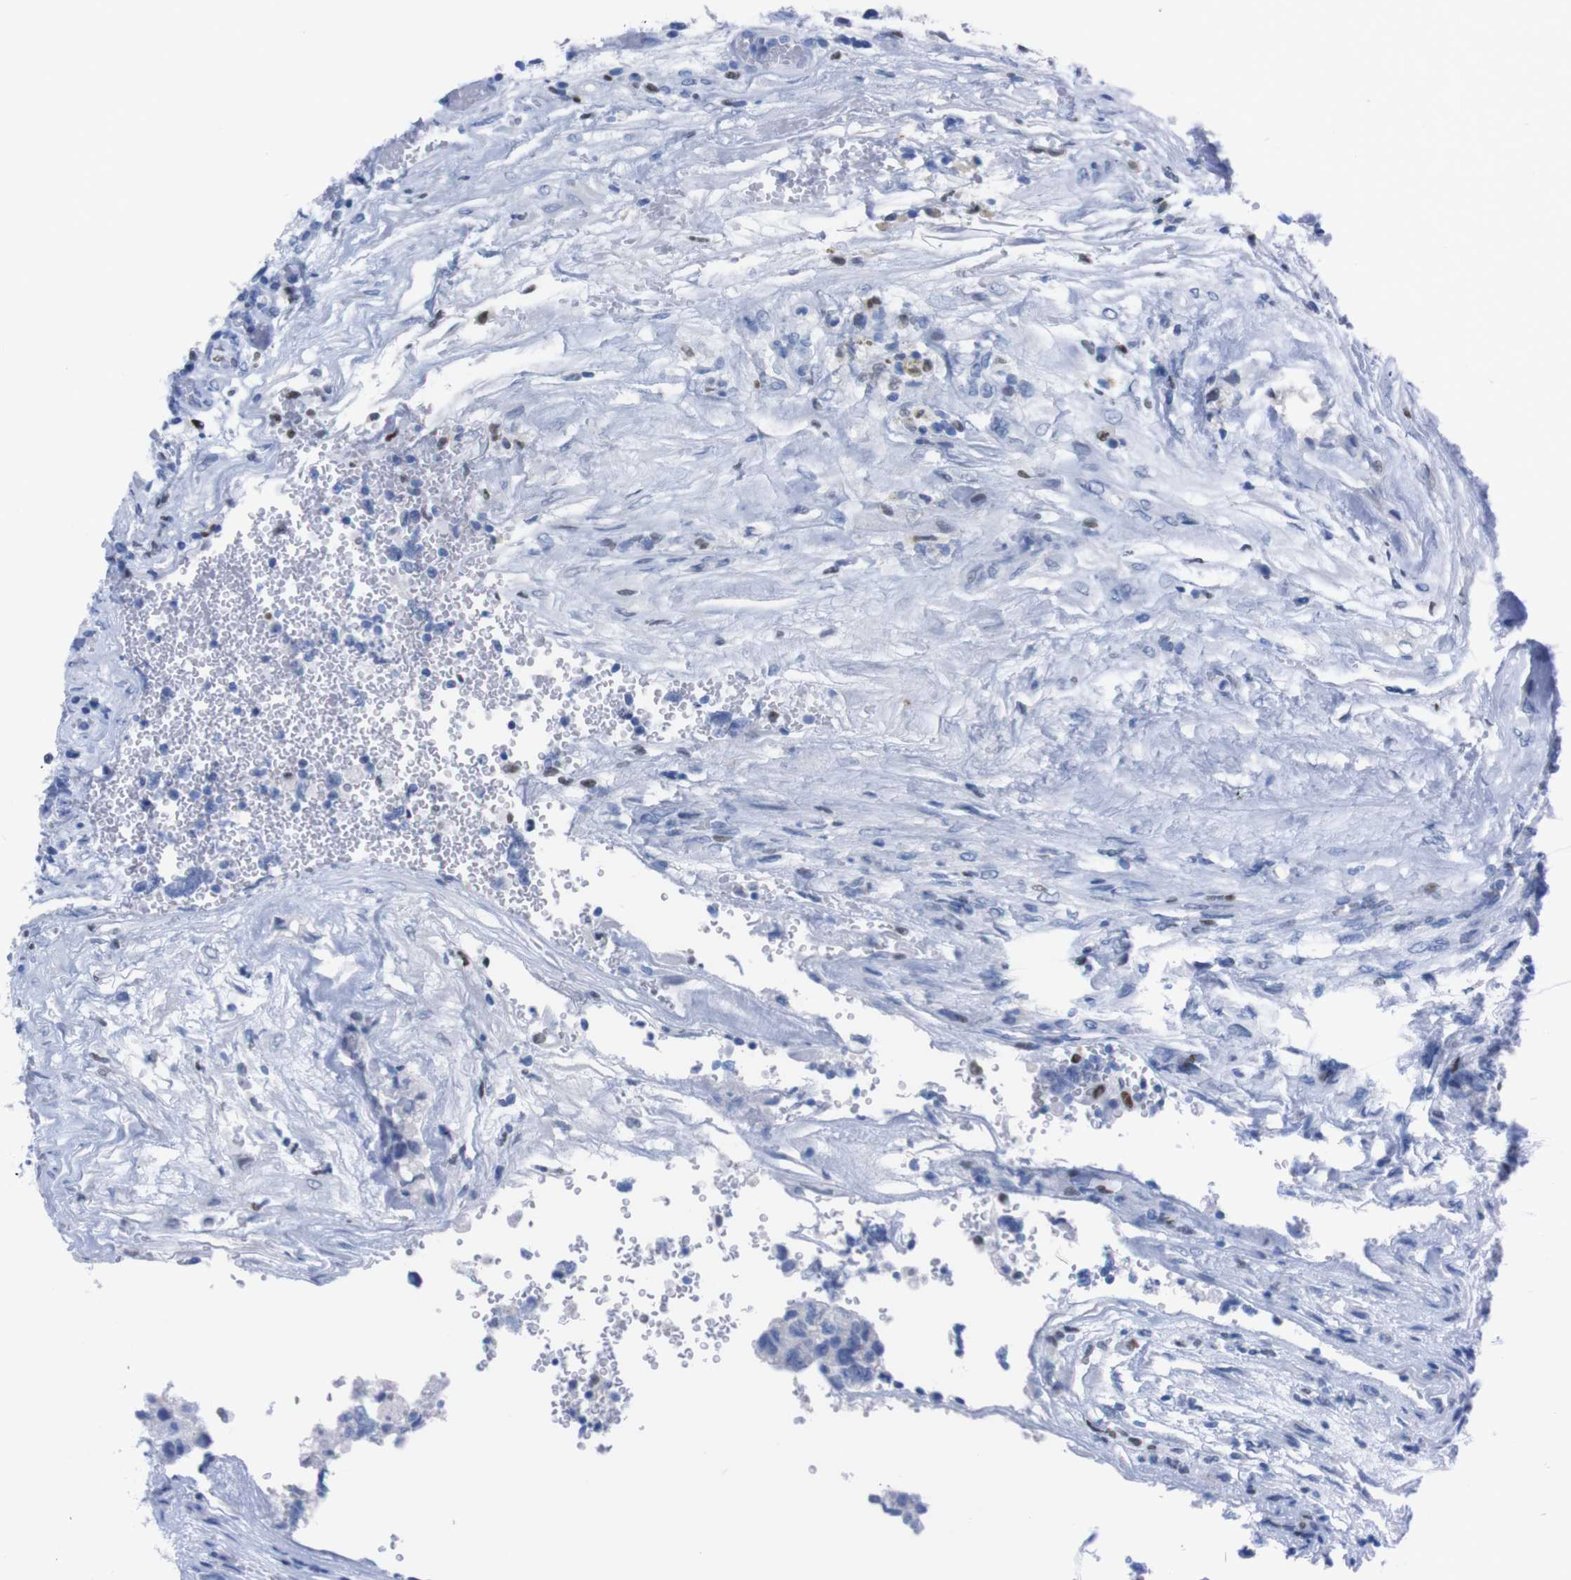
{"staining": {"intensity": "negative", "quantity": "none", "location": "none"}, "tissue": "testis cancer", "cell_type": "Tumor cells", "image_type": "cancer", "snomed": [{"axis": "morphology", "description": "Carcinoma, Embryonal, NOS"}, {"axis": "topography", "description": "Testis"}], "caption": "Immunohistochemistry micrograph of neoplastic tissue: testis embryonal carcinoma stained with DAB reveals no significant protein staining in tumor cells. (Brightfield microscopy of DAB immunohistochemistry at high magnification).", "gene": "P2RY12", "patient": {"sex": "male", "age": 36}}